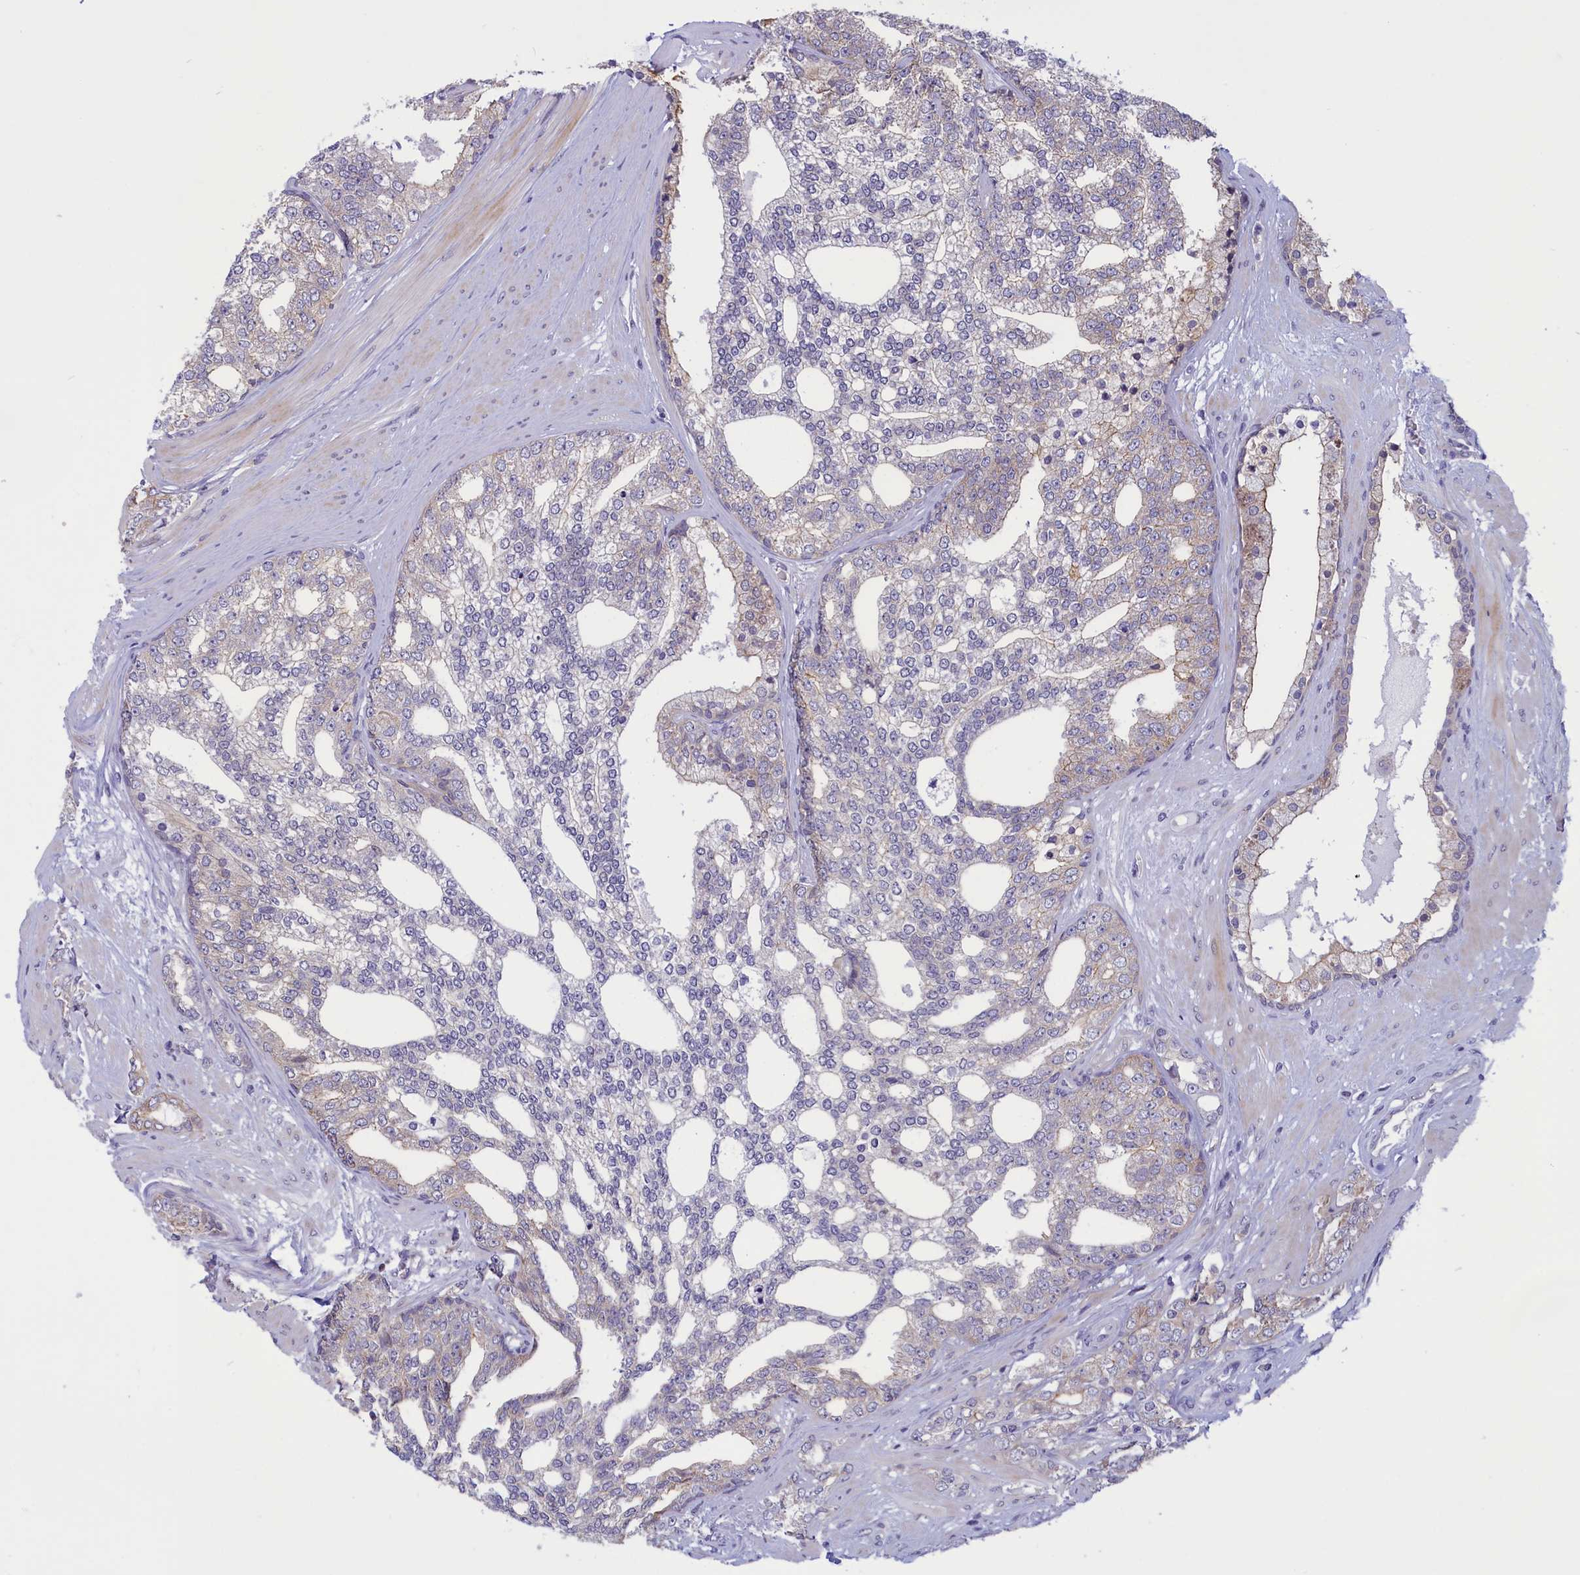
{"staining": {"intensity": "negative", "quantity": "none", "location": "none"}, "tissue": "prostate cancer", "cell_type": "Tumor cells", "image_type": "cancer", "snomed": [{"axis": "morphology", "description": "Adenocarcinoma, High grade"}, {"axis": "topography", "description": "Prostate"}], "caption": "Tumor cells show no significant protein expression in adenocarcinoma (high-grade) (prostate).", "gene": "CORO2A", "patient": {"sex": "male", "age": 64}}